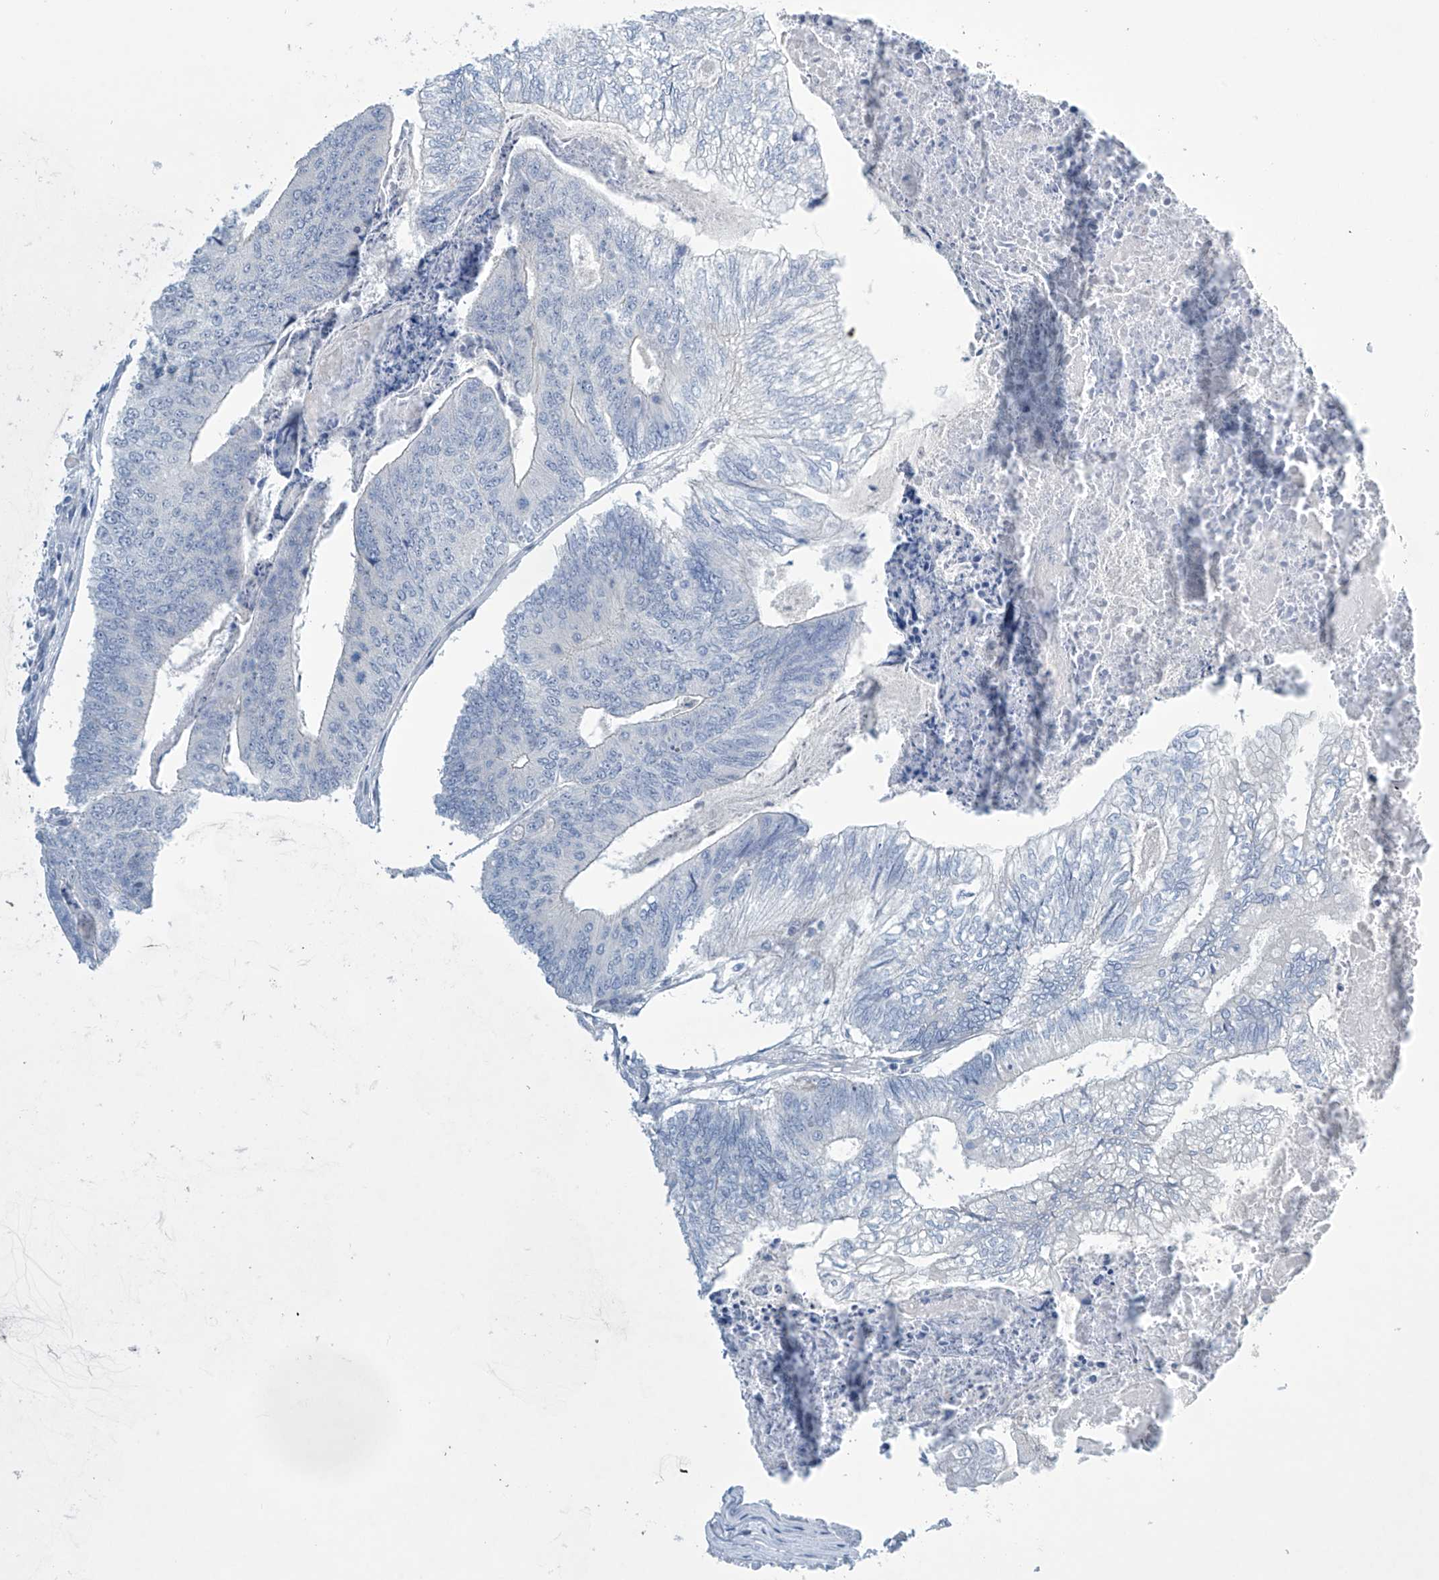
{"staining": {"intensity": "negative", "quantity": "none", "location": "none"}, "tissue": "colorectal cancer", "cell_type": "Tumor cells", "image_type": "cancer", "snomed": [{"axis": "morphology", "description": "Adenocarcinoma, NOS"}, {"axis": "topography", "description": "Colon"}], "caption": "IHC image of neoplastic tissue: human colorectal adenocarcinoma stained with DAB (3,3'-diaminobenzidine) demonstrates no significant protein expression in tumor cells. The staining is performed using DAB (3,3'-diaminobenzidine) brown chromogen with nuclei counter-stained in using hematoxylin.", "gene": "SLC35A5", "patient": {"sex": "female", "age": 67}}